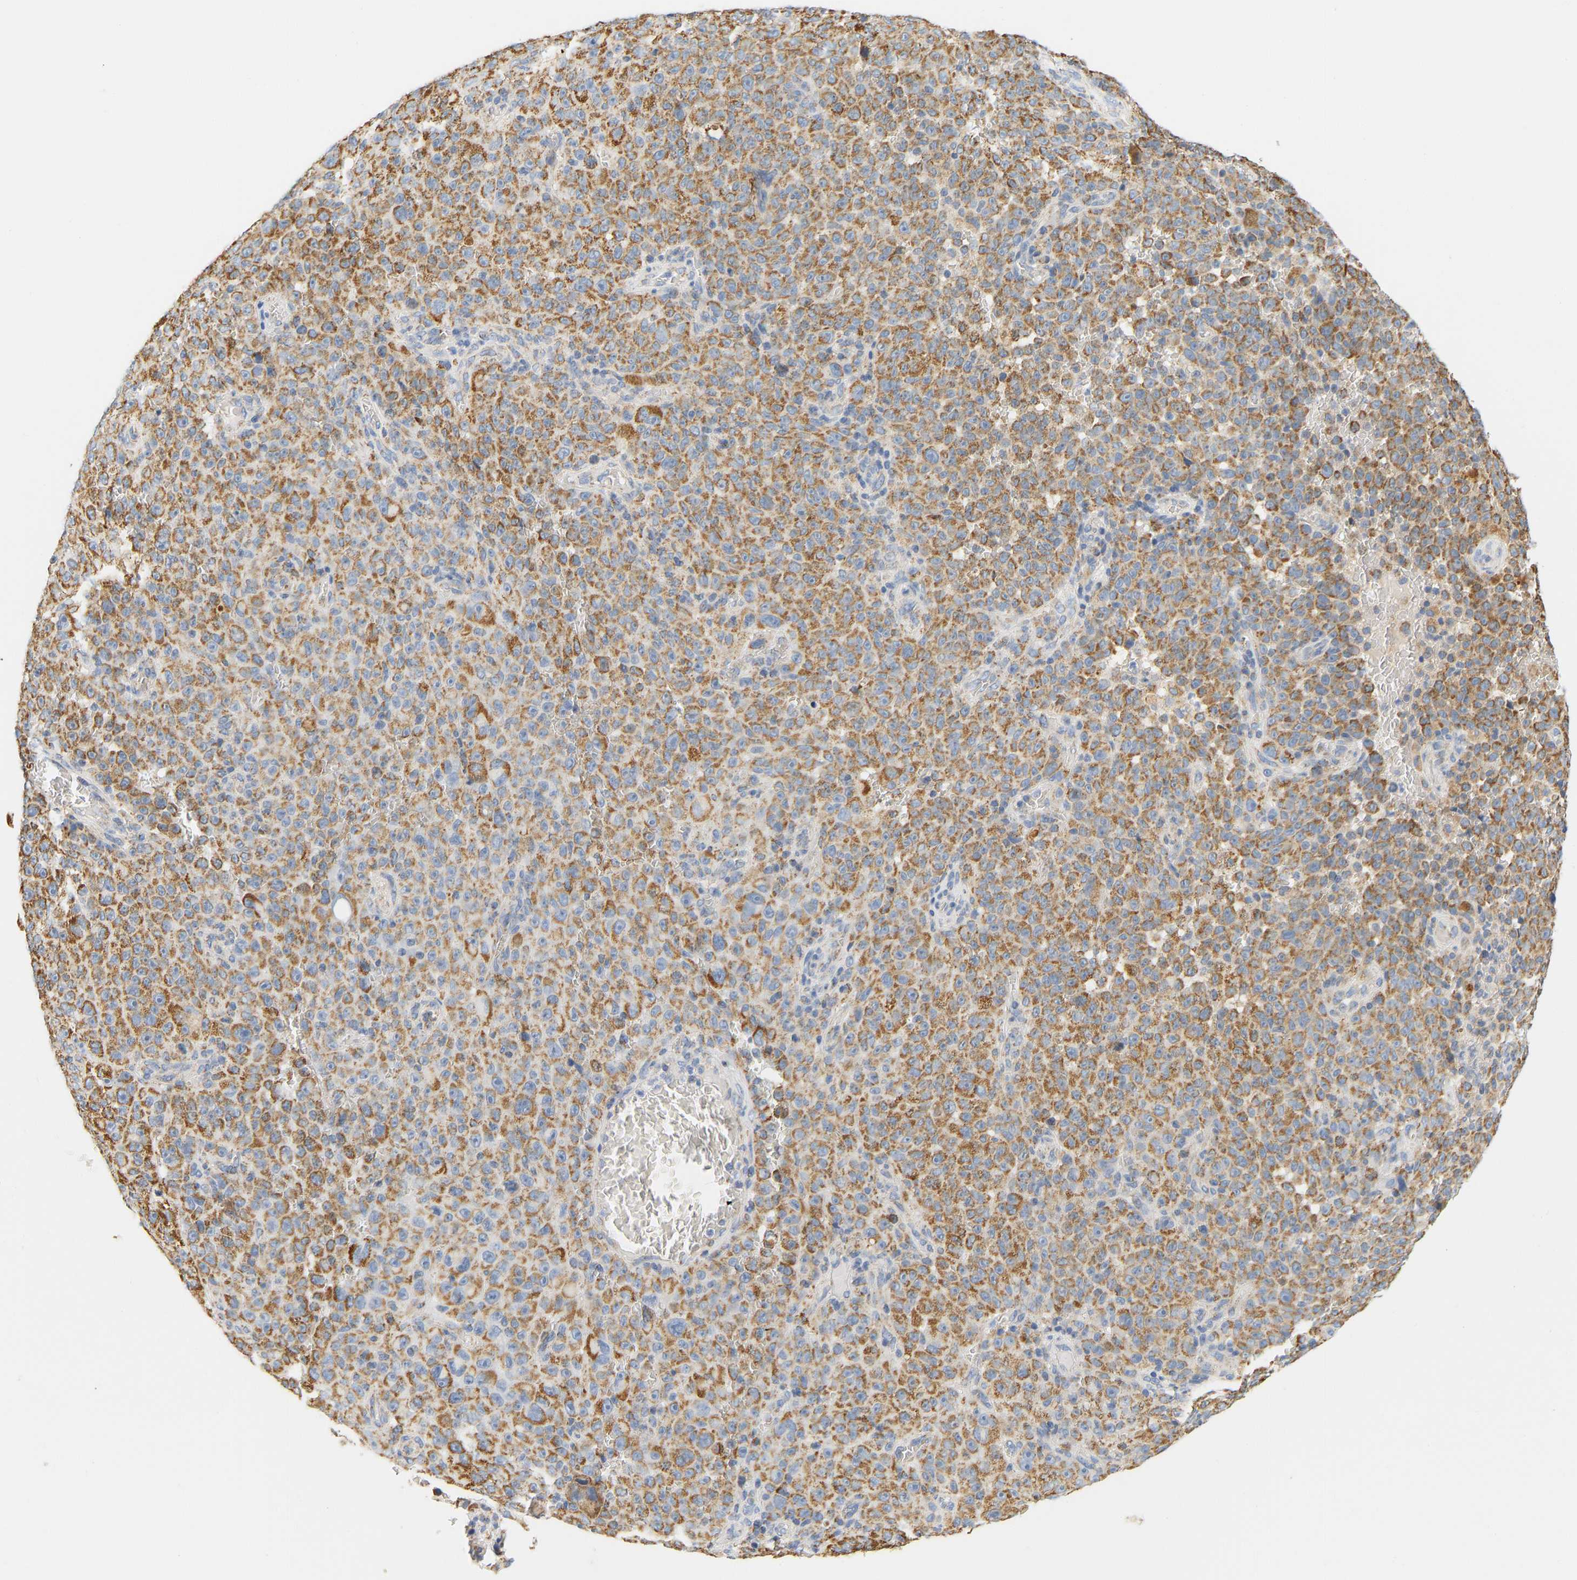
{"staining": {"intensity": "moderate", "quantity": ">75%", "location": "cytoplasmic/membranous"}, "tissue": "melanoma", "cell_type": "Tumor cells", "image_type": "cancer", "snomed": [{"axis": "morphology", "description": "Malignant melanoma, NOS"}, {"axis": "topography", "description": "Skin"}], "caption": "Moderate cytoplasmic/membranous protein positivity is identified in approximately >75% of tumor cells in malignant melanoma.", "gene": "GRPEL2", "patient": {"sex": "female", "age": 82}}